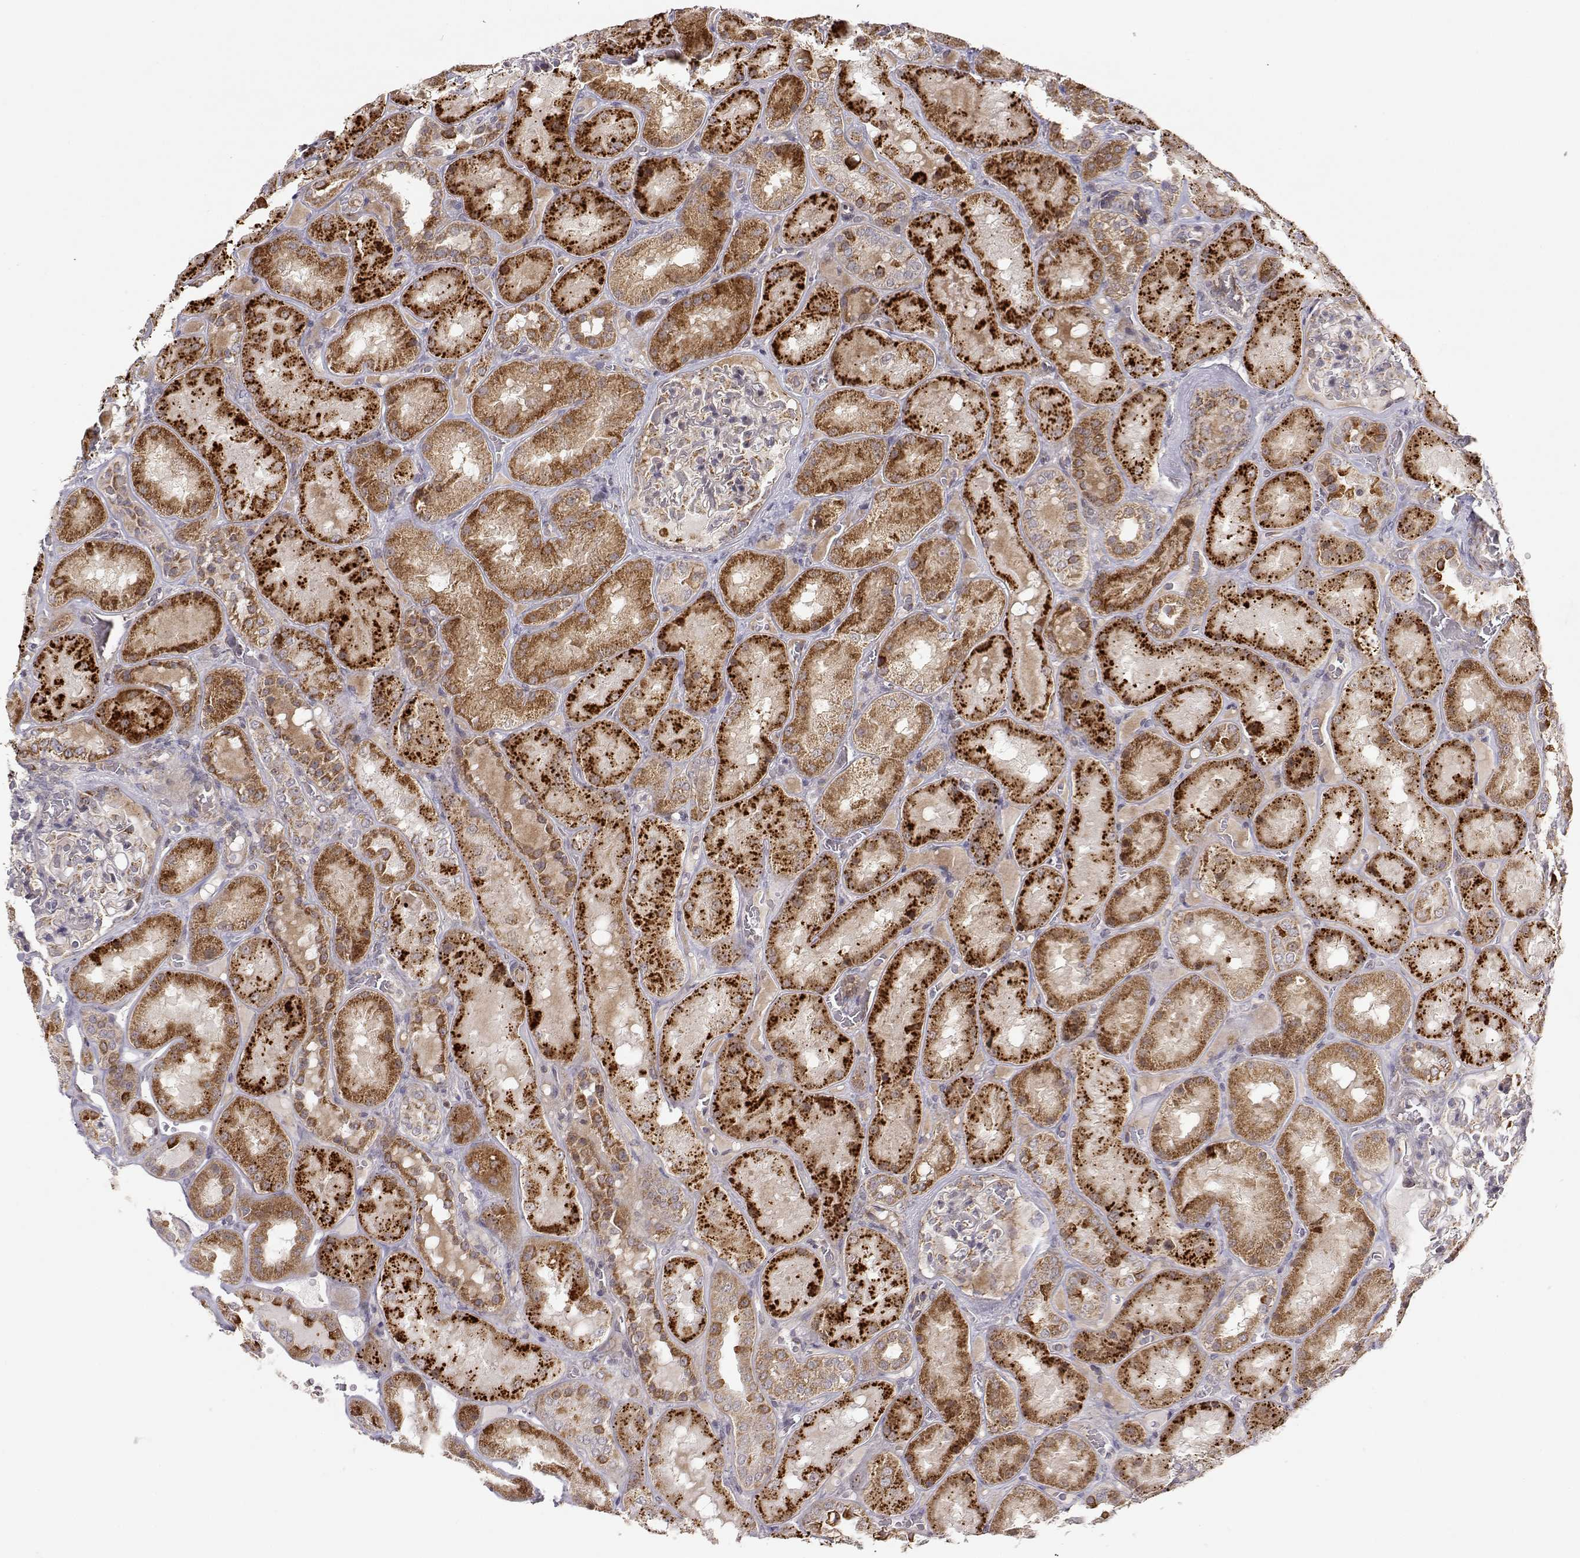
{"staining": {"intensity": "moderate", "quantity": "<25%", "location": "cytoplasmic/membranous"}, "tissue": "kidney", "cell_type": "Cells in glomeruli", "image_type": "normal", "snomed": [{"axis": "morphology", "description": "Normal tissue, NOS"}, {"axis": "topography", "description": "Kidney"}], "caption": "Immunohistochemistry of unremarkable kidney displays low levels of moderate cytoplasmic/membranous expression in approximately <25% of cells in glomeruli.", "gene": "EXOG", "patient": {"sex": "male", "age": 73}}